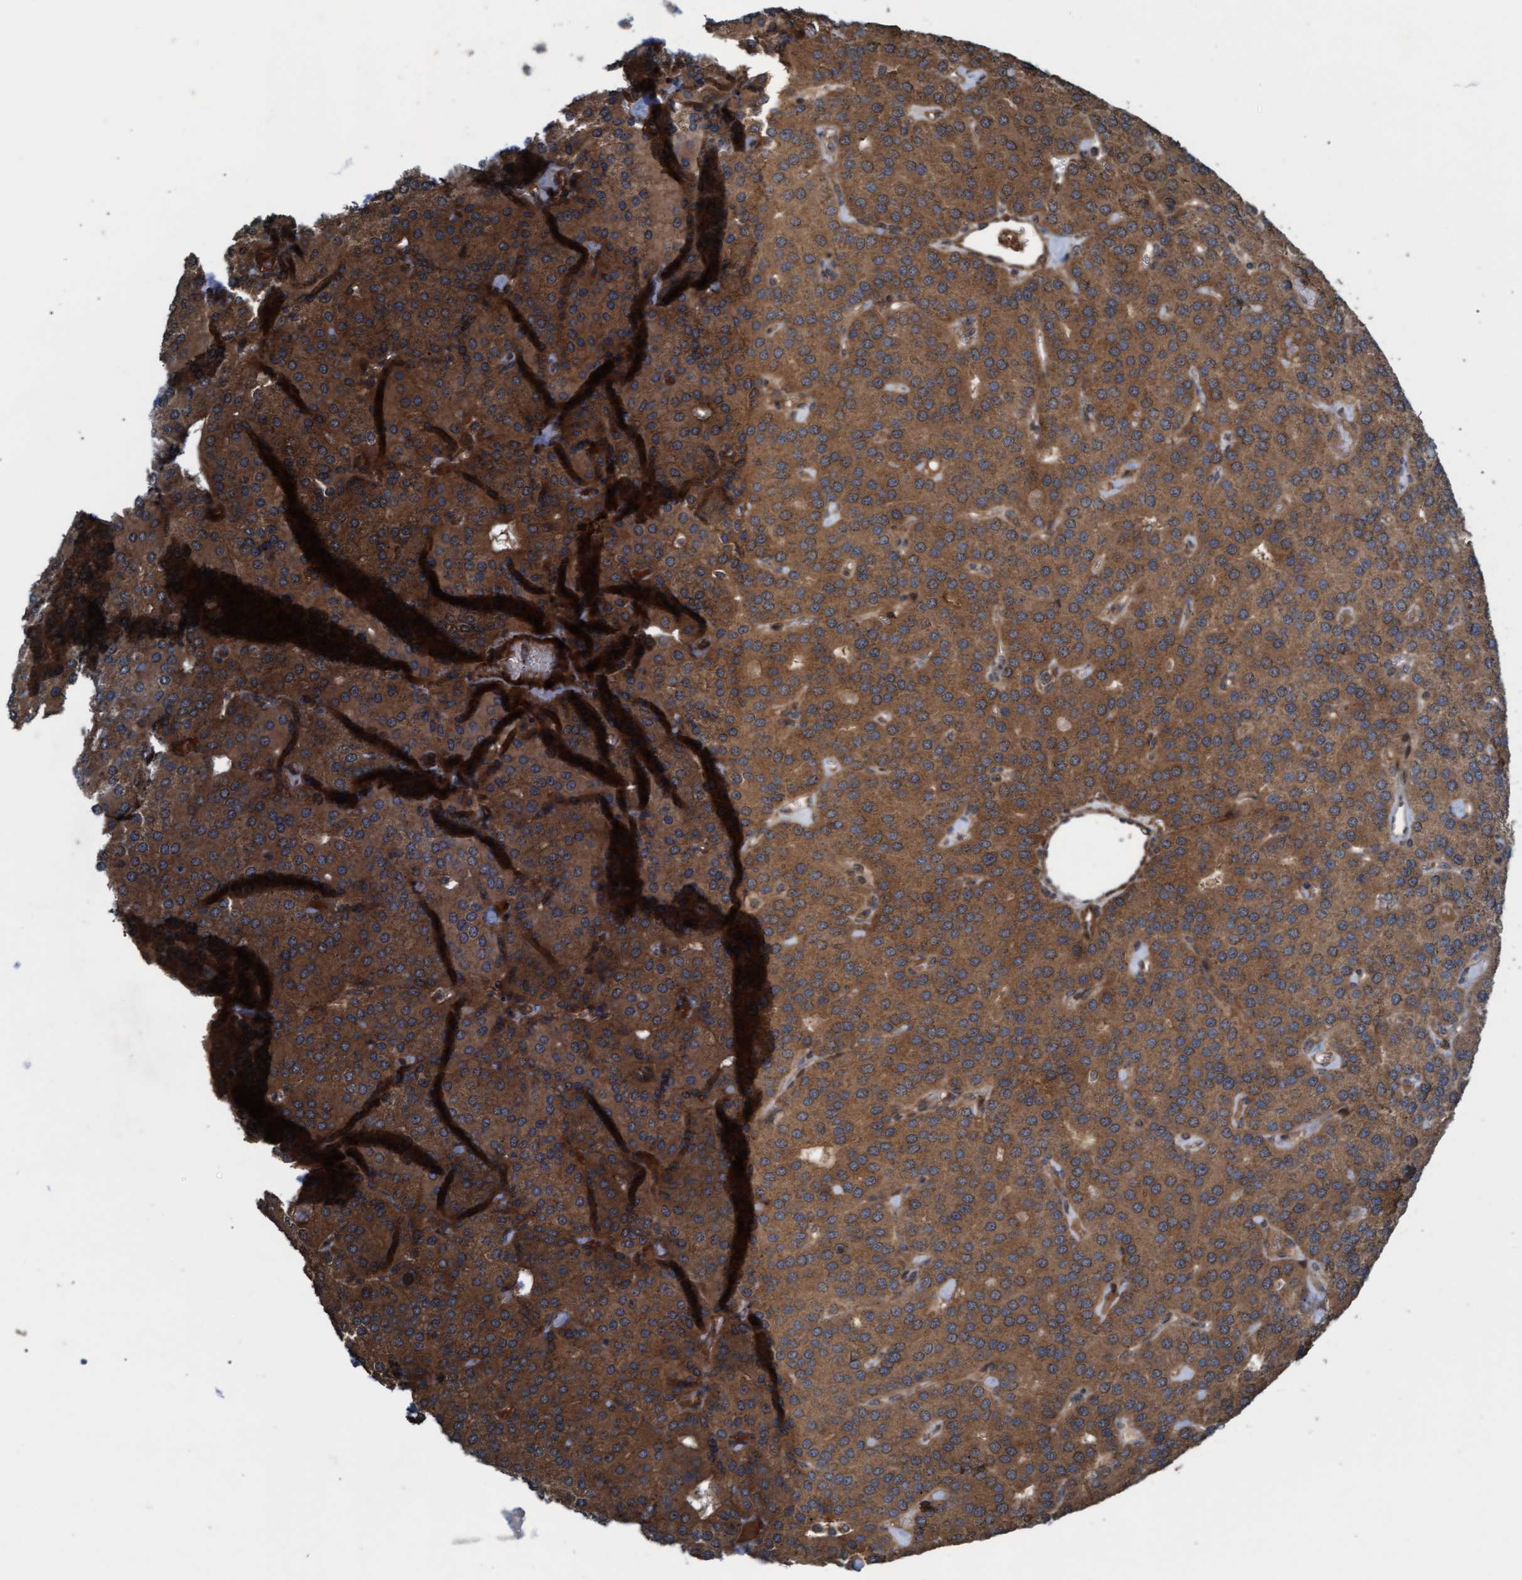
{"staining": {"intensity": "moderate", "quantity": ">75%", "location": "cytoplasmic/membranous"}, "tissue": "parathyroid gland", "cell_type": "Glandular cells", "image_type": "normal", "snomed": [{"axis": "morphology", "description": "Normal tissue, NOS"}, {"axis": "morphology", "description": "Adenoma, NOS"}, {"axis": "topography", "description": "Parathyroid gland"}], "caption": "Protein expression analysis of unremarkable parathyroid gland displays moderate cytoplasmic/membranous expression in about >75% of glandular cells. Immunohistochemistry stains the protein of interest in brown and the nuclei are stained blue.", "gene": "GGT6", "patient": {"sex": "female", "age": 86}}